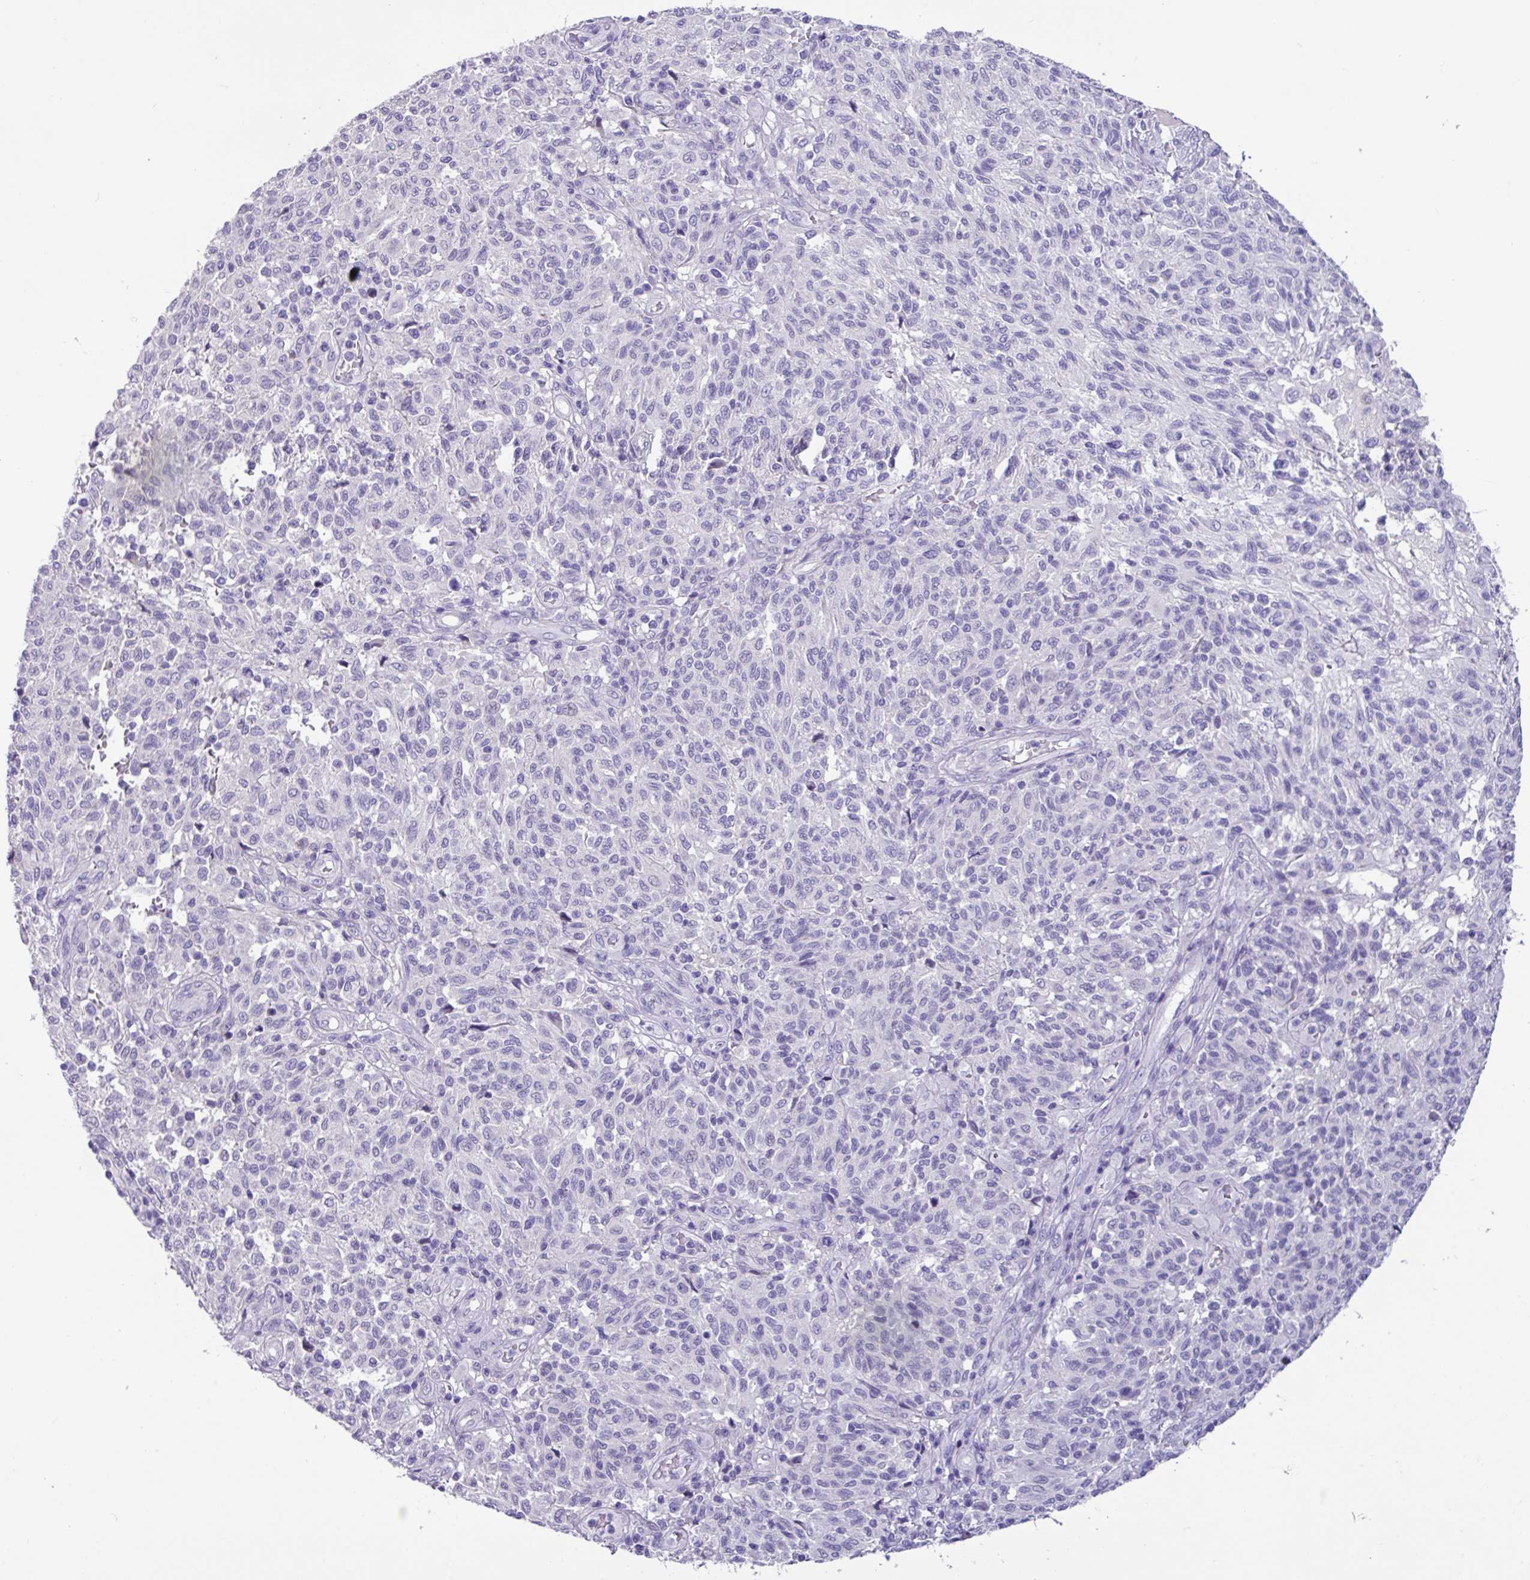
{"staining": {"intensity": "negative", "quantity": "none", "location": "none"}, "tissue": "melanoma", "cell_type": "Tumor cells", "image_type": "cancer", "snomed": [{"axis": "morphology", "description": "Malignant melanoma, NOS"}, {"axis": "topography", "description": "Skin"}], "caption": "This histopathology image is of malignant melanoma stained with IHC to label a protein in brown with the nuclei are counter-stained blue. There is no staining in tumor cells.", "gene": "EPCAM", "patient": {"sex": "male", "age": 66}}